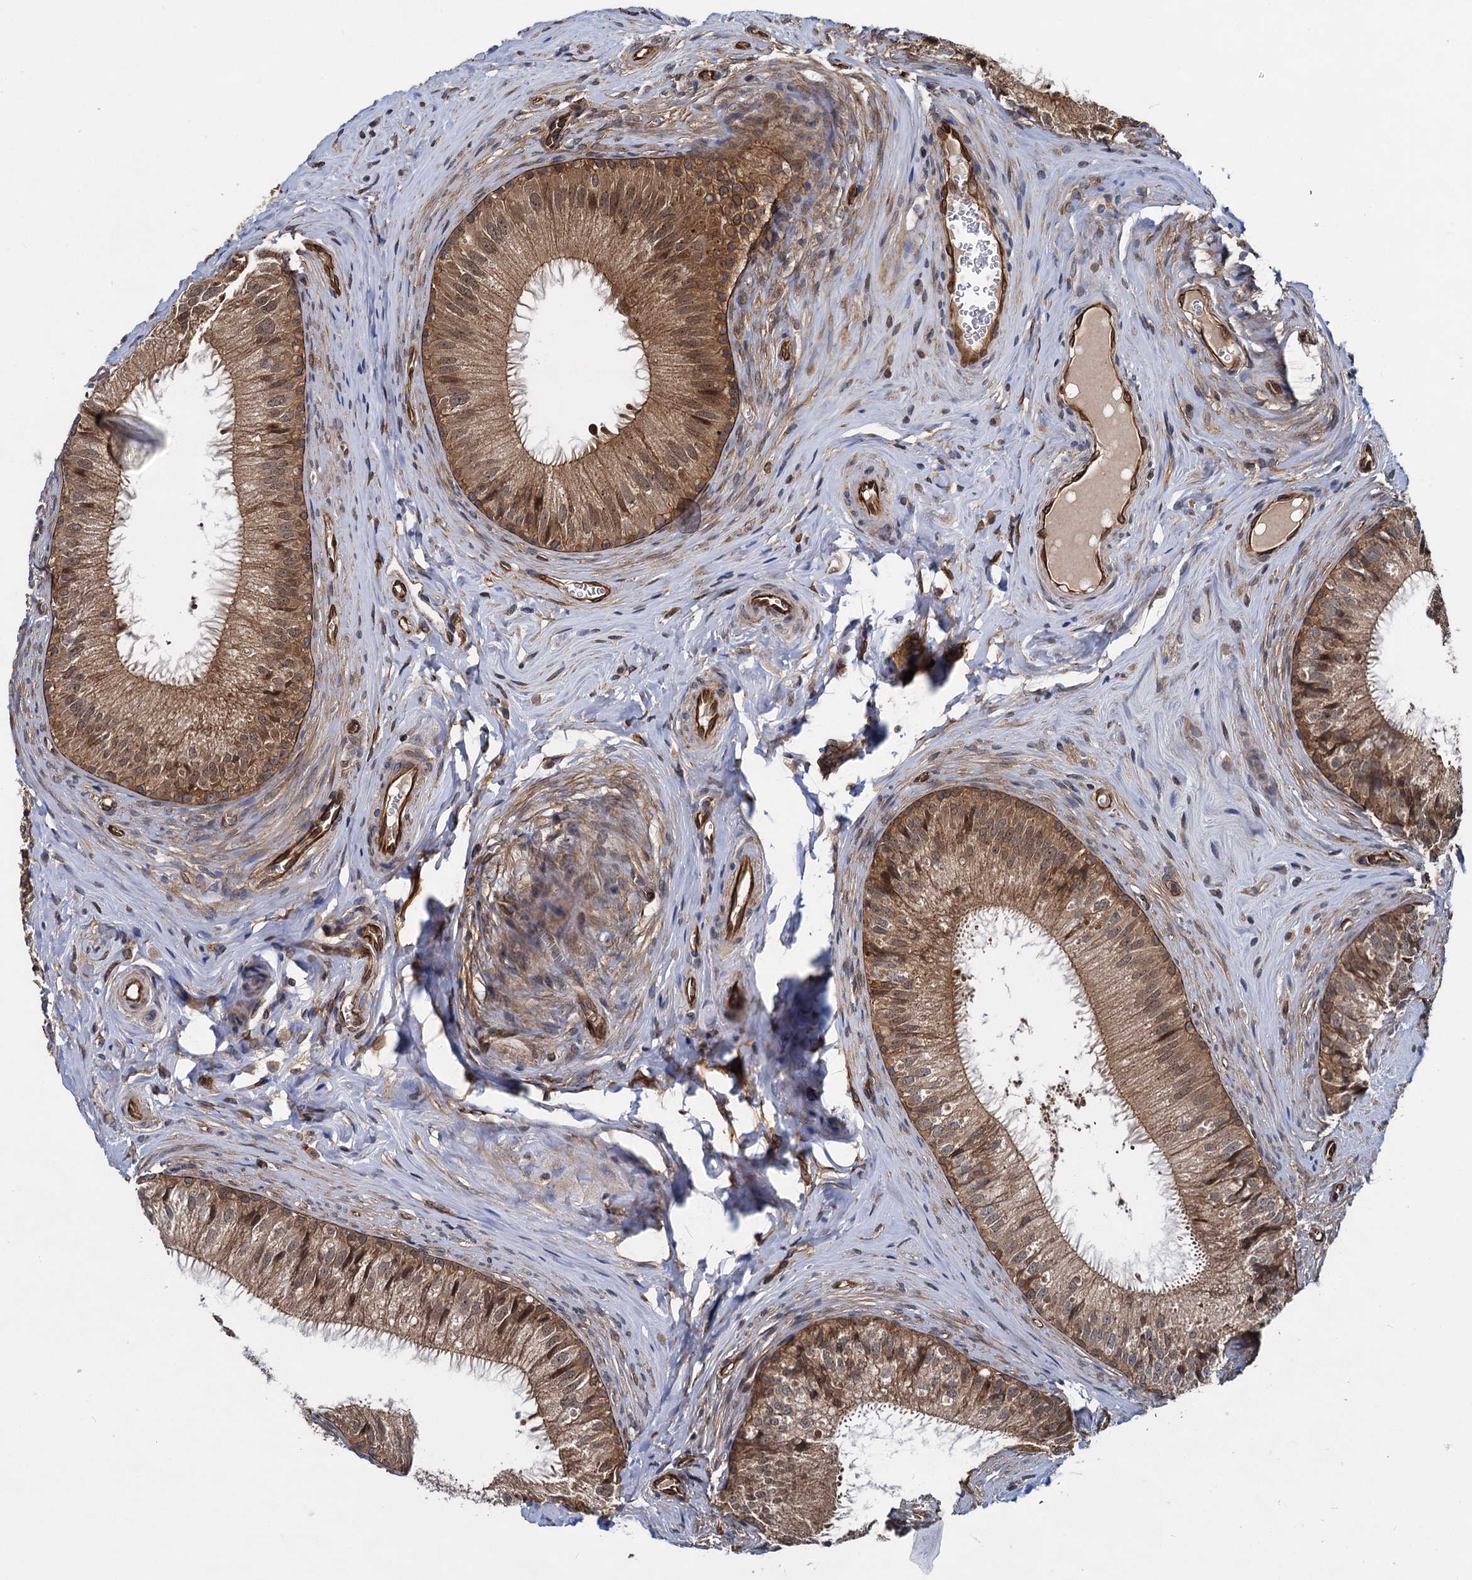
{"staining": {"intensity": "moderate", "quantity": ">75%", "location": "cytoplasmic/membranous"}, "tissue": "epididymis", "cell_type": "Glandular cells", "image_type": "normal", "snomed": [{"axis": "morphology", "description": "Normal tissue, NOS"}, {"axis": "topography", "description": "Epididymis"}], "caption": "This histopathology image demonstrates IHC staining of unremarkable human epididymis, with medium moderate cytoplasmic/membranous staining in approximately >75% of glandular cells.", "gene": "ZFYVE19", "patient": {"sex": "male", "age": 46}}